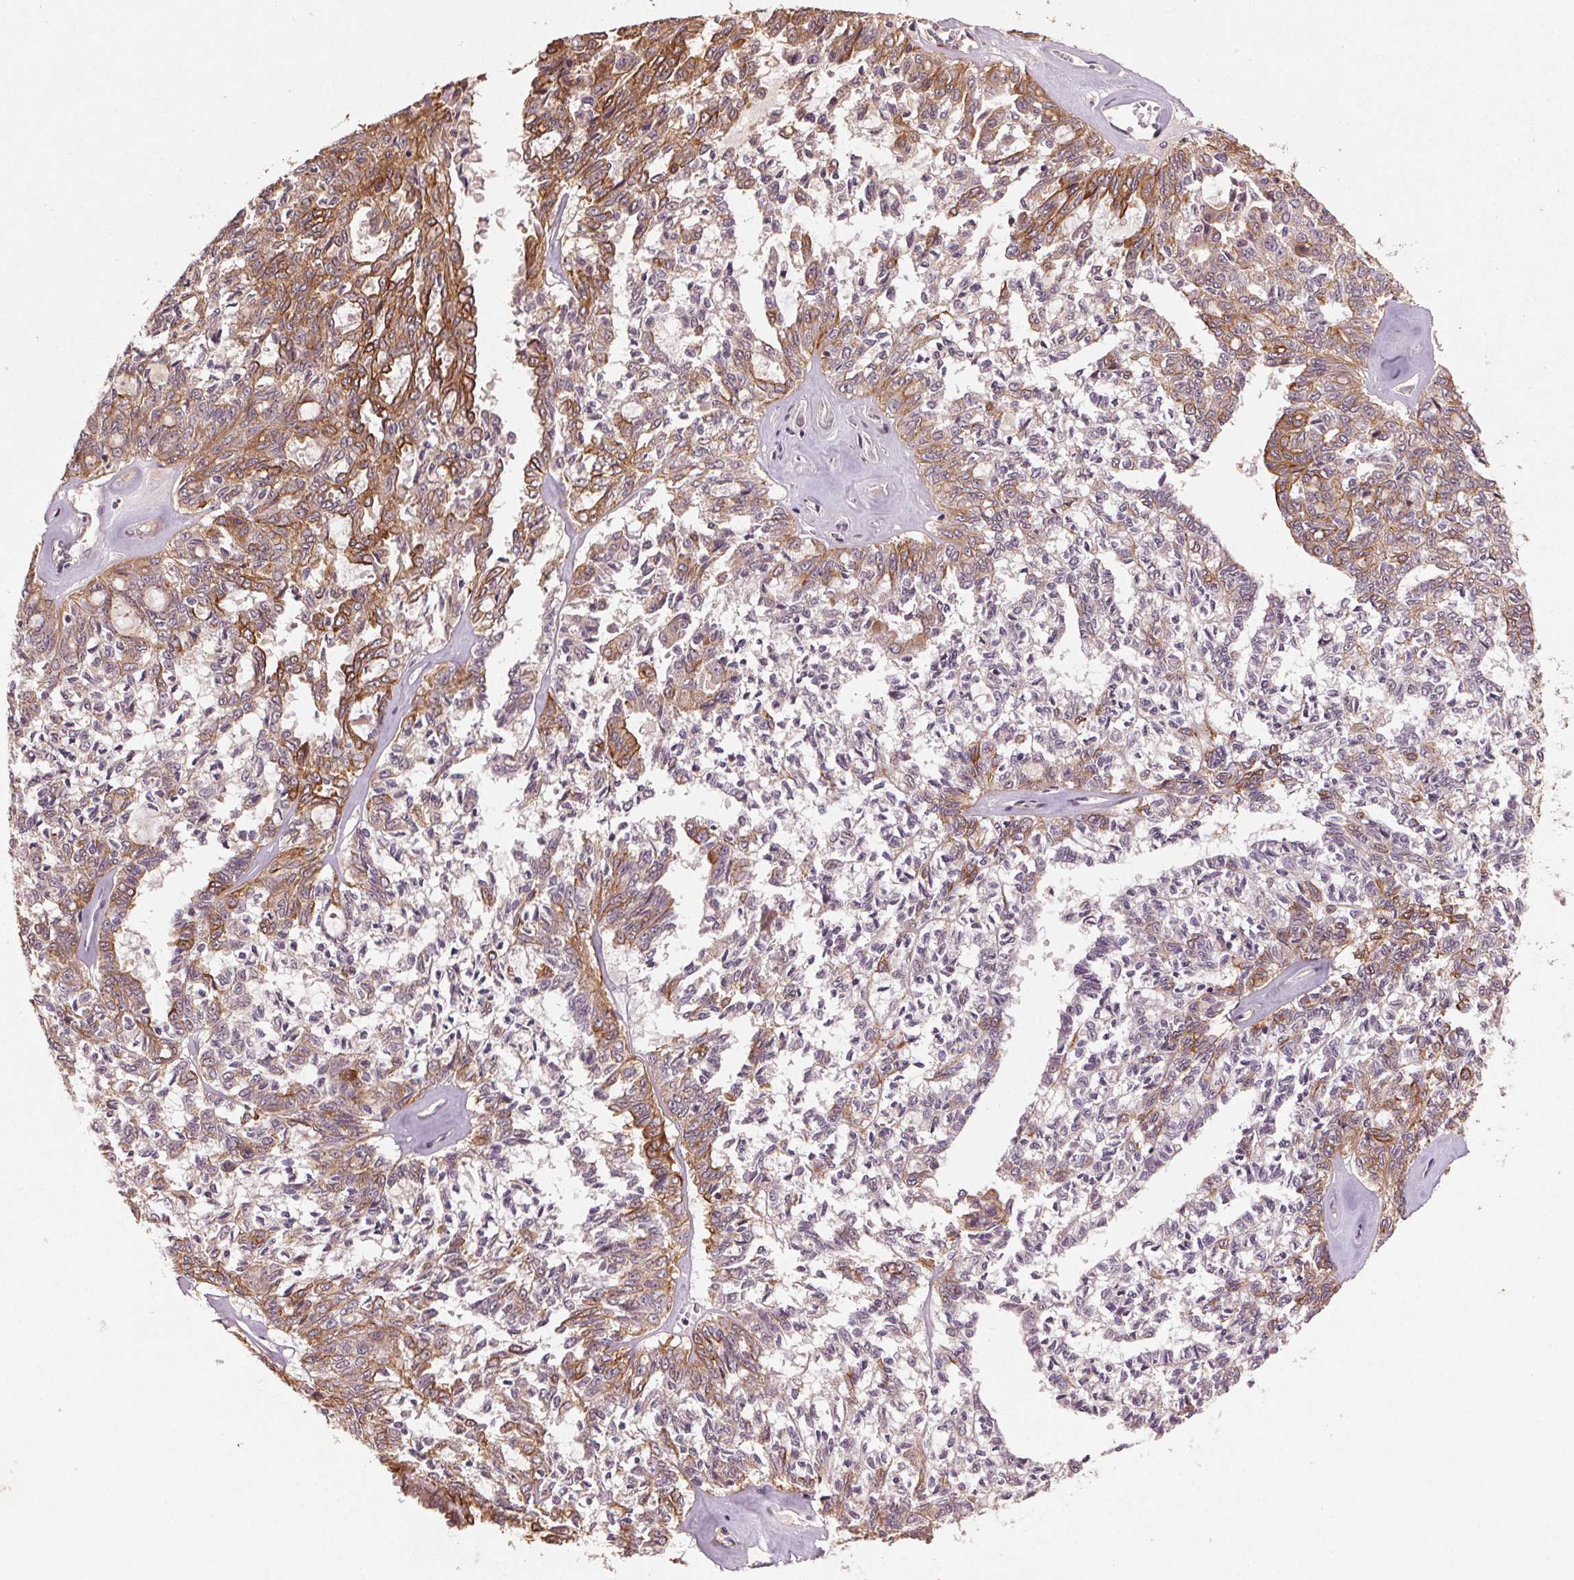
{"staining": {"intensity": "moderate", "quantity": ">75%", "location": "cytoplasmic/membranous"}, "tissue": "ovarian cancer", "cell_type": "Tumor cells", "image_type": "cancer", "snomed": [{"axis": "morphology", "description": "Cystadenocarcinoma, serous, NOS"}, {"axis": "topography", "description": "Ovary"}], "caption": "Immunohistochemical staining of human serous cystadenocarcinoma (ovarian) exhibits moderate cytoplasmic/membranous protein staining in approximately >75% of tumor cells.", "gene": "SMLR1", "patient": {"sex": "female", "age": 71}}